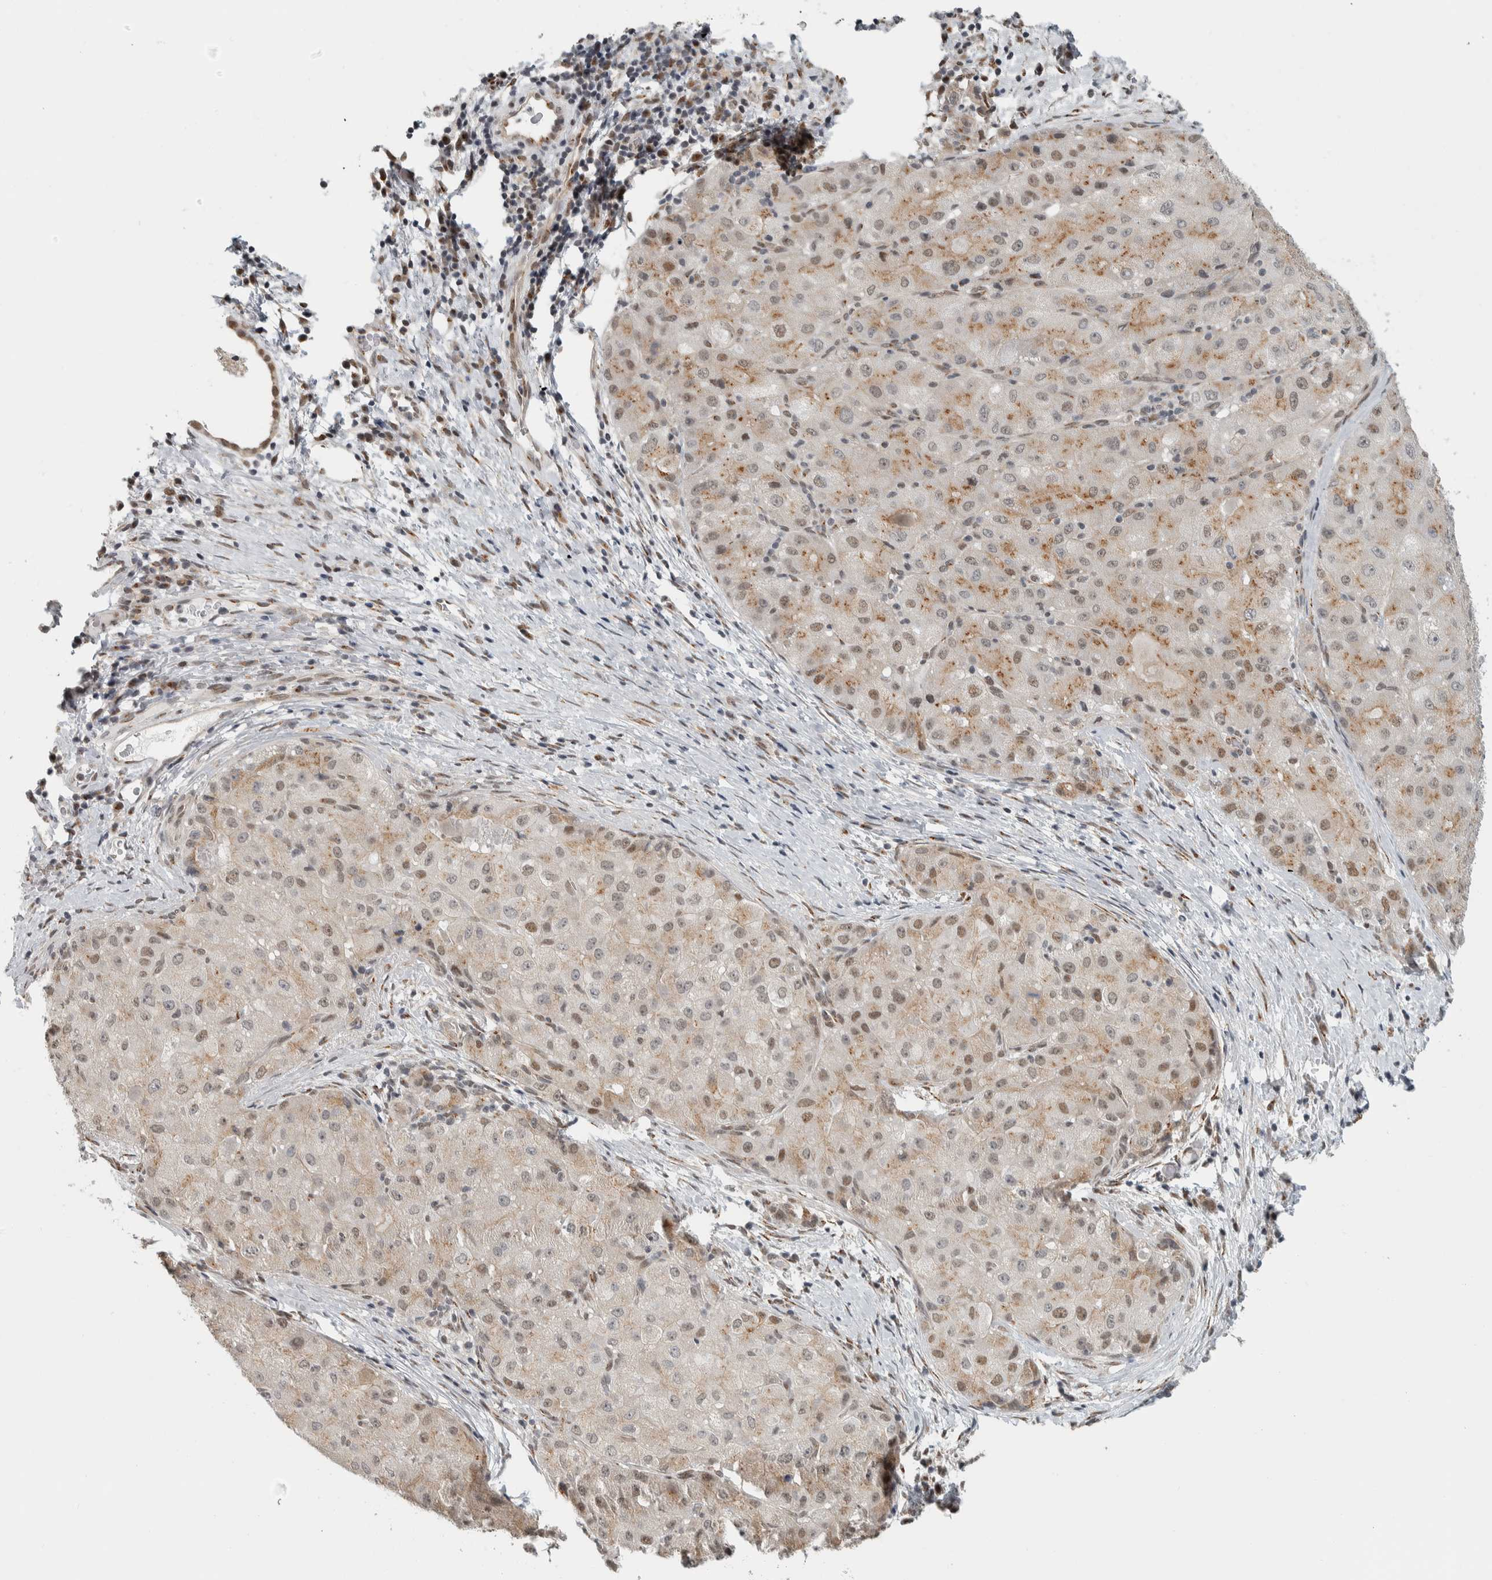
{"staining": {"intensity": "moderate", "quantity": "25%-75%", "location": "cytoplasmic/membranous,nuclear"}, "tissue": "liver cancer", "cell_type": "Tumor cells", "image_type": "cancer", "snomed": [{"axis": "morphology", "description": "Carcinoma, Hepatocellular, NOS"}, {"axis": "topography", "description": "Liver"}], "caption": "Liver cancer stained with DAB (3,3'-diaminobenzidine) IHC exhibits medium levels of moderate cytoplasmic/membranous and nuclear positivity in about 25%-75% of tumor cells.", "gene": "ZMYND8", "patient": {"sex": "male", "age": 80}}